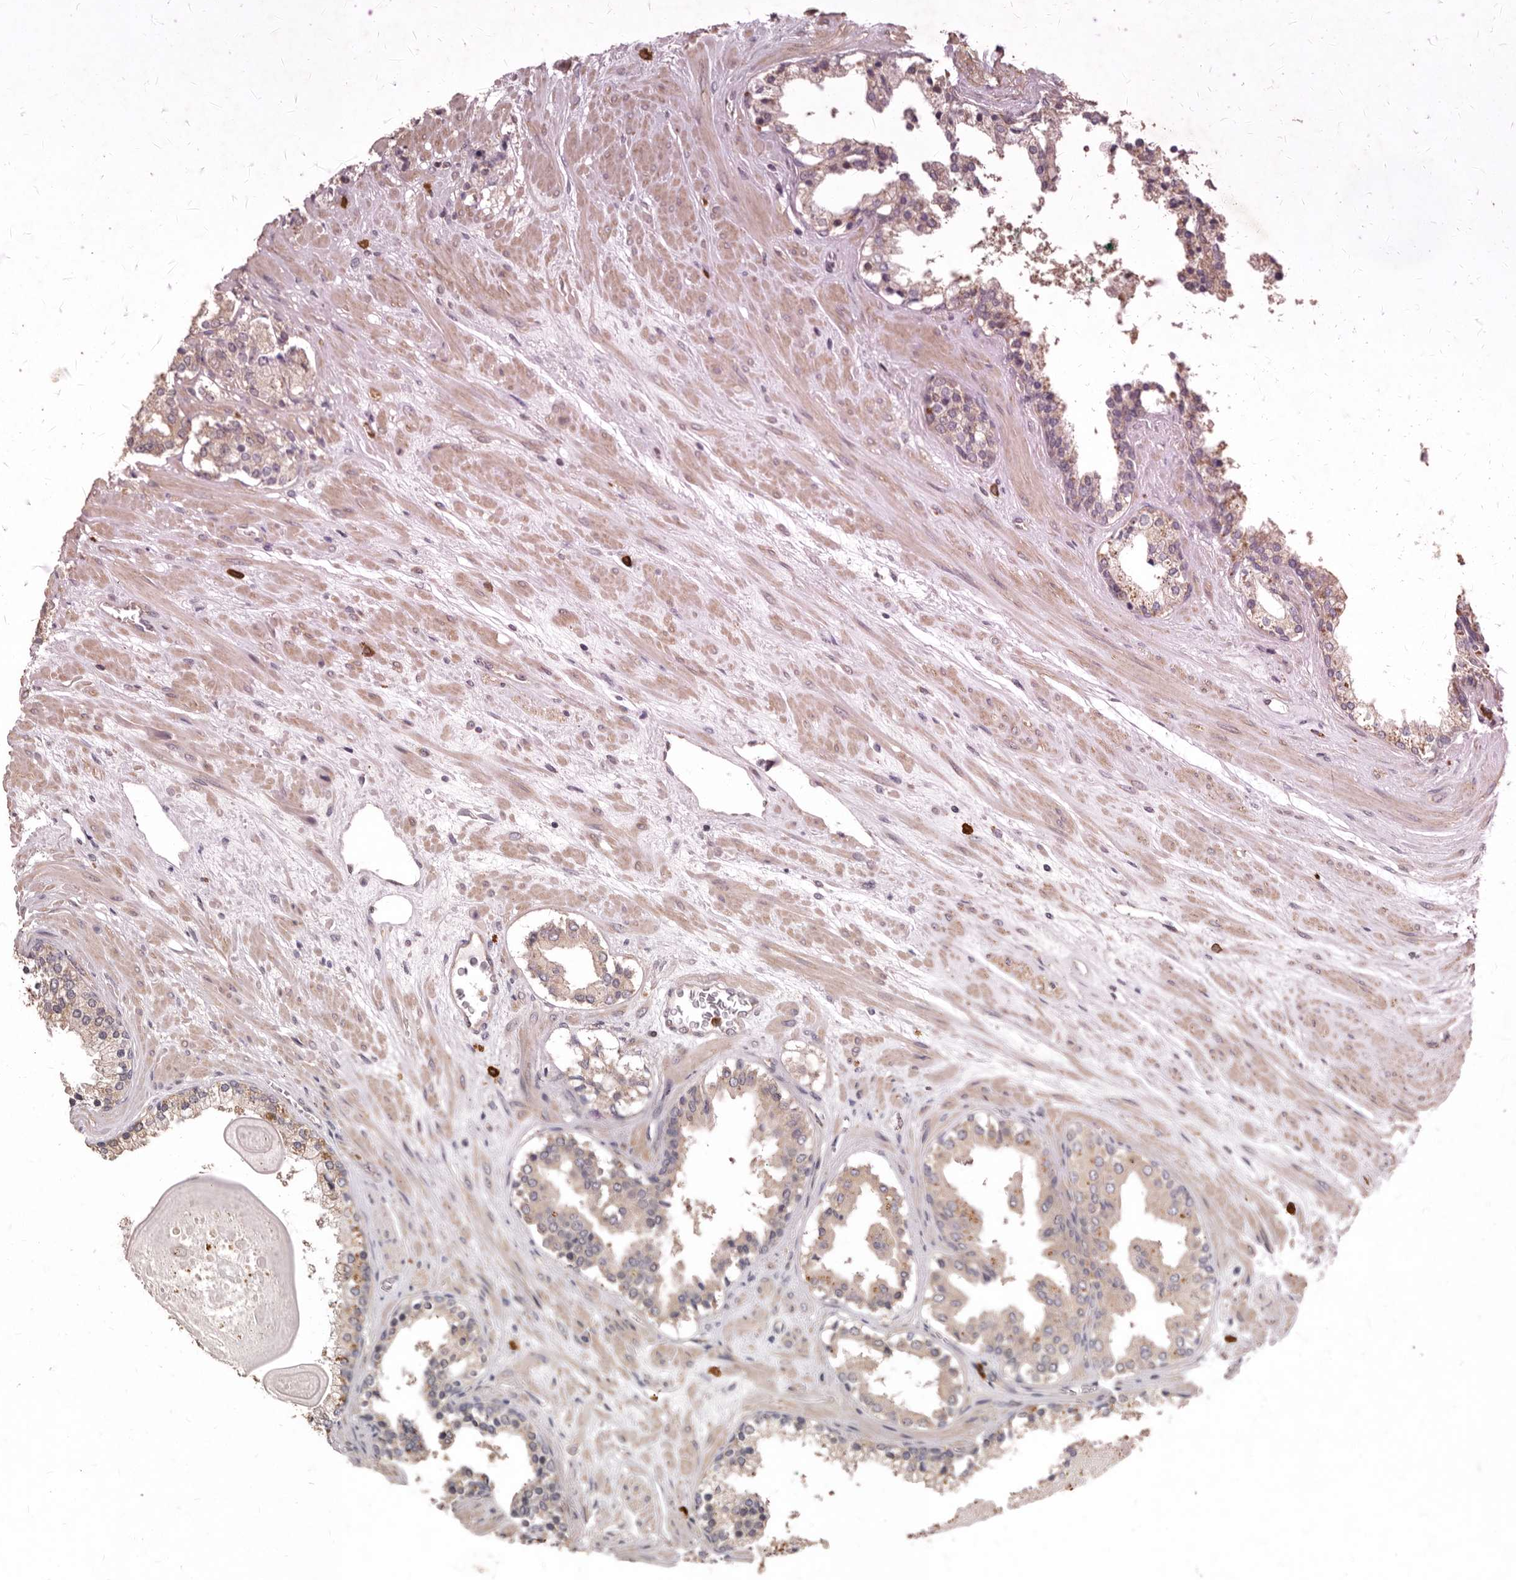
{"staining": {"intensity": "weak", "quantity": ">75%", "location": "cytoplasmic/membranous"}, "tissue": "prostate cancer", "cell_type": "Tumor cells", "image_type": "cancer", "snomed": [{"axis": "morphology", "description": "Adenocarcinoma, High grade"}, {"axis": "topography", "description": "Prostate"}], "caption": "Protein expression analysis of high-grade adenocarcinoma (prostate) demonstrates weak cytoplasmic/membranous expression in about >75% of tumor cells.", "gene": "ACLY", "patient": {"sex": "male", "age": 71}}